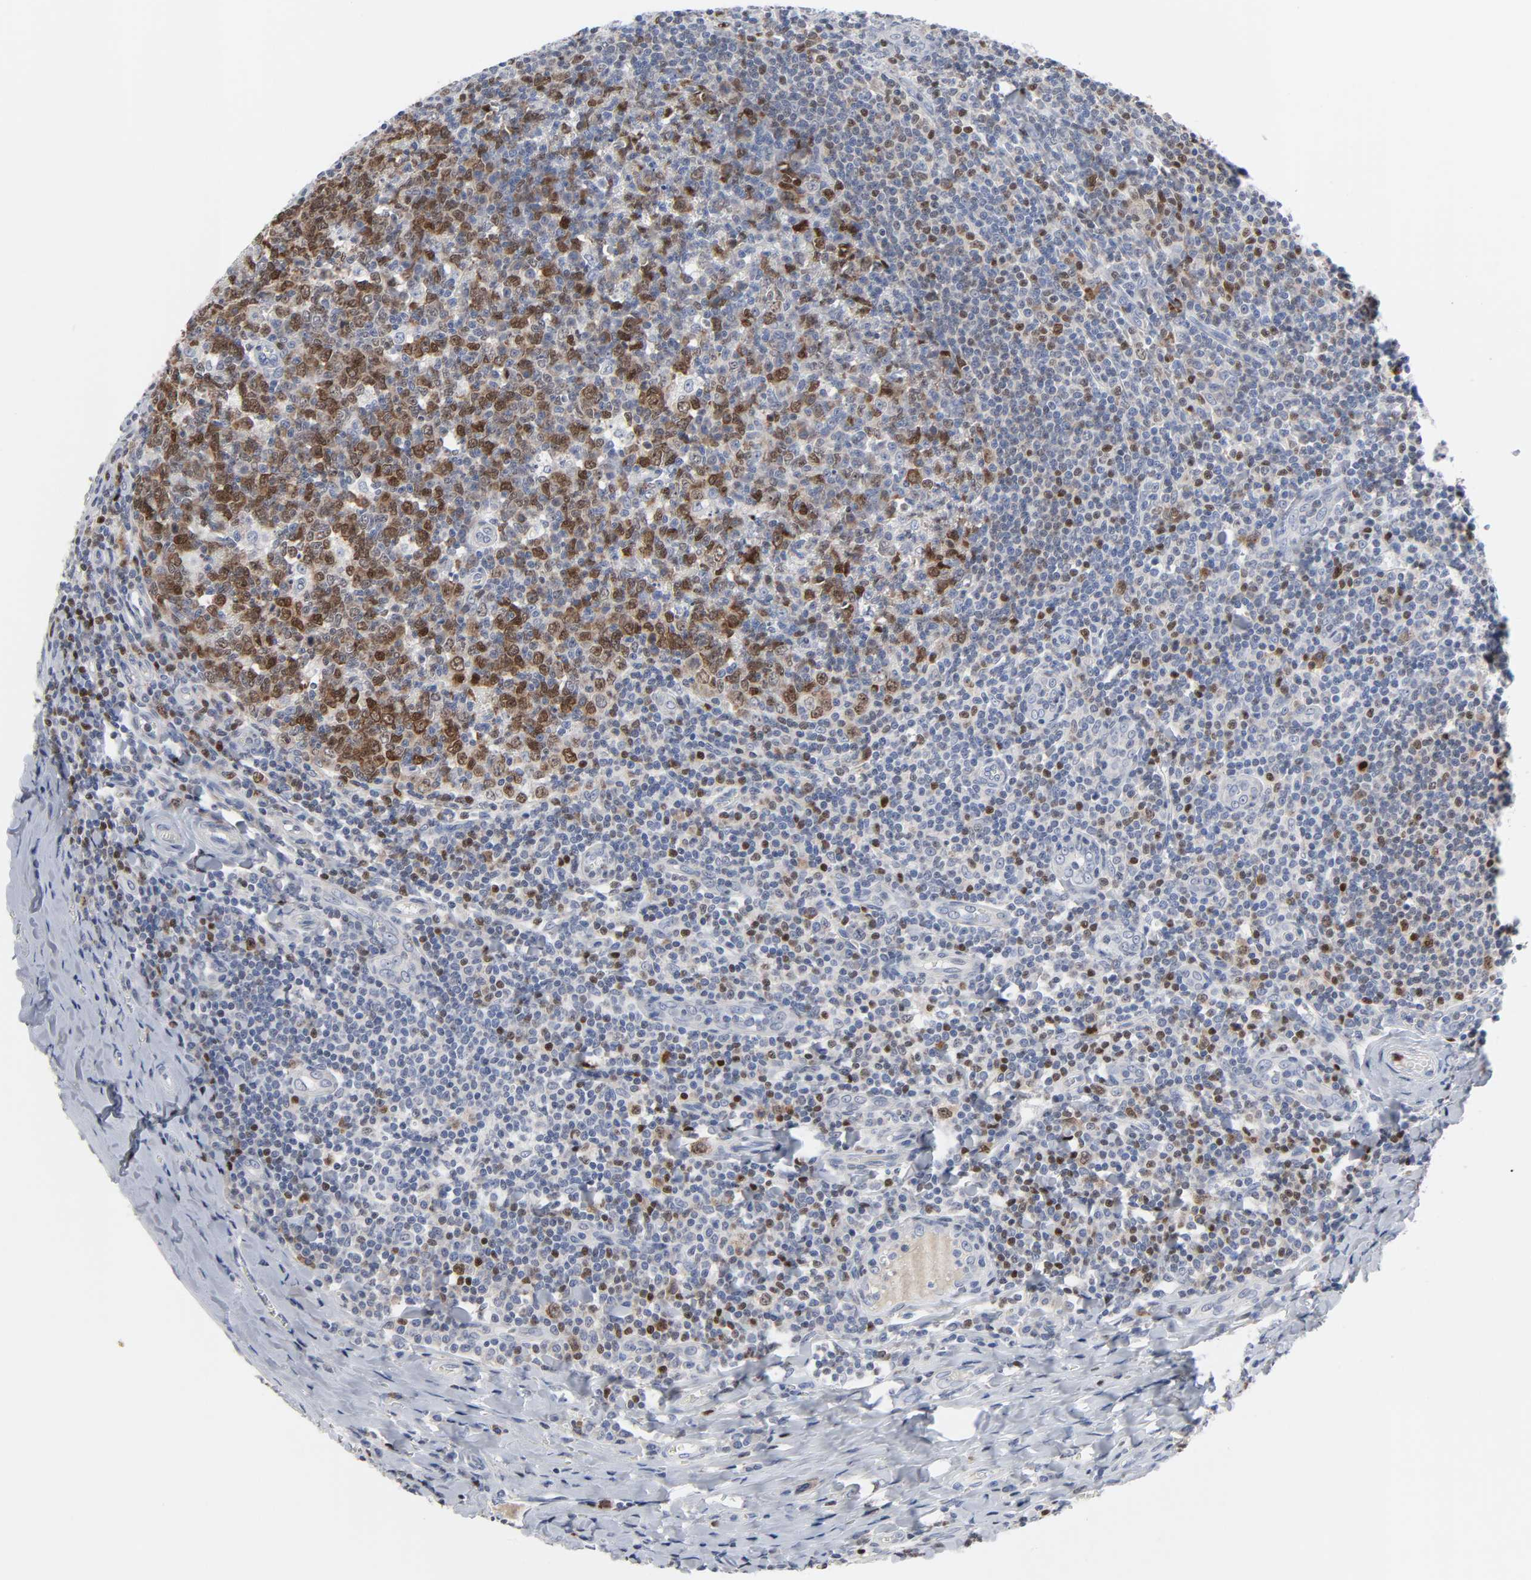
{"staining": {"intensity": "moderate", "quantity": "25%-75%", "location": "cytoplasmic/membranous,nuclear"}, "tissue": "tonsil", "cell_type": "Germinal center cells", "image_type": "normal", "snomed": [{"axis": "morphology", "description": "Normal tissue, NOS"}, {"axis": "topography", "description": "Tonsil"}], "caption": "Immunohistochemical staining of normal human tonsil demonstrates moderate cytoplasmic/membranous,nuclear protein positivity in approximately 25%-75% of germinal center cells.", "gene": "WEE1", "patient": {"sex": "male", "age": 31}}